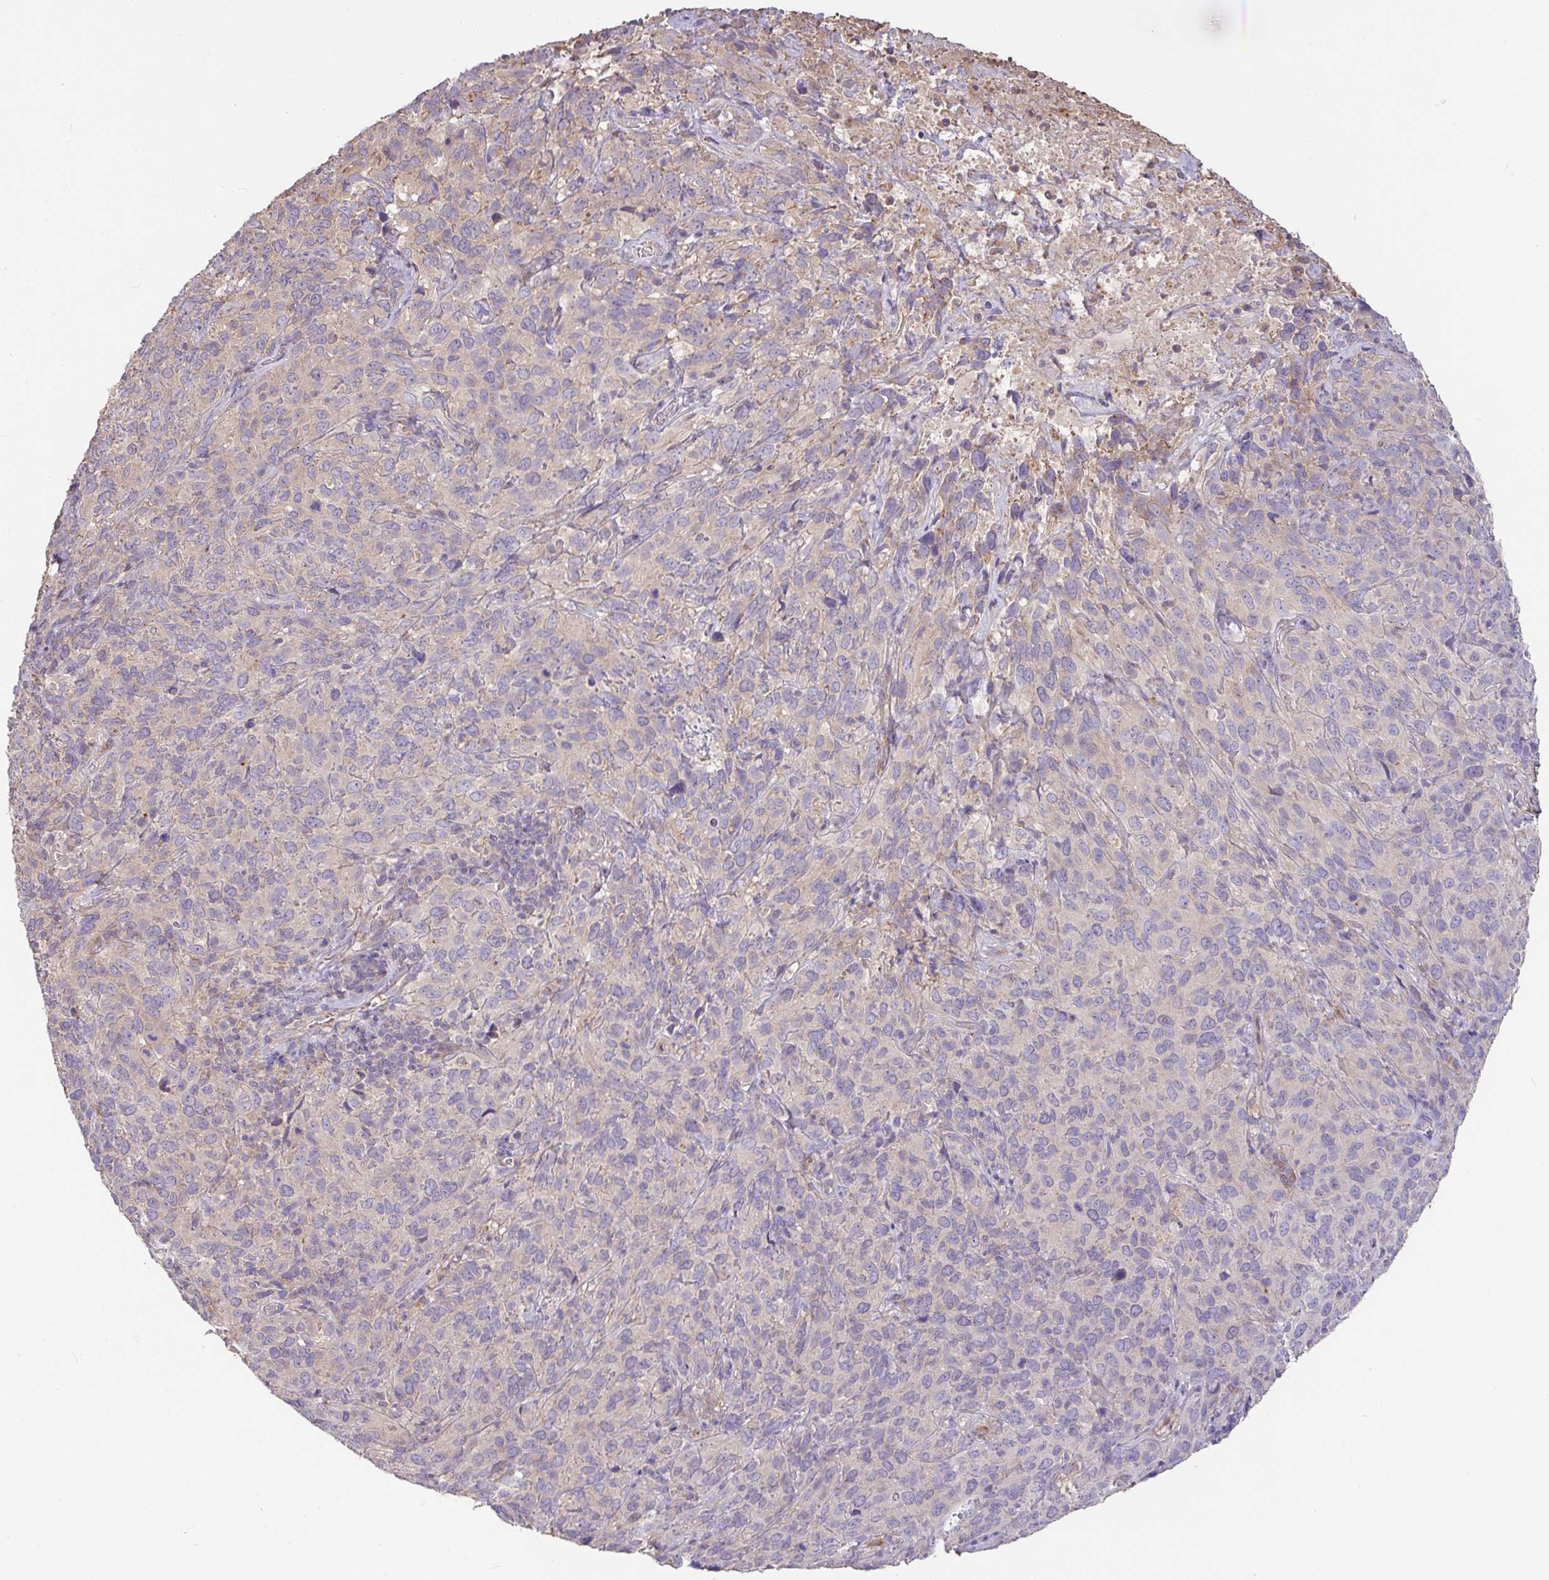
{"staining": {"intensity": "negative", "quantity": "none", "location": "none"}, "tissue": "cervical cancer", "cell_type": "Tumor cells", "image_type": "cancer", "snomed": [{"axis": "morphology", "description": "Squamous cell carcinoma, NOS"}, {"axis": "topography", "description": "Cervix"}], "caption": "A histopathology image of human cervical cancer is negative for staining in tumor cells.", "gene": "FCER1A", "patient": {"sex": "female", "age": 51}}